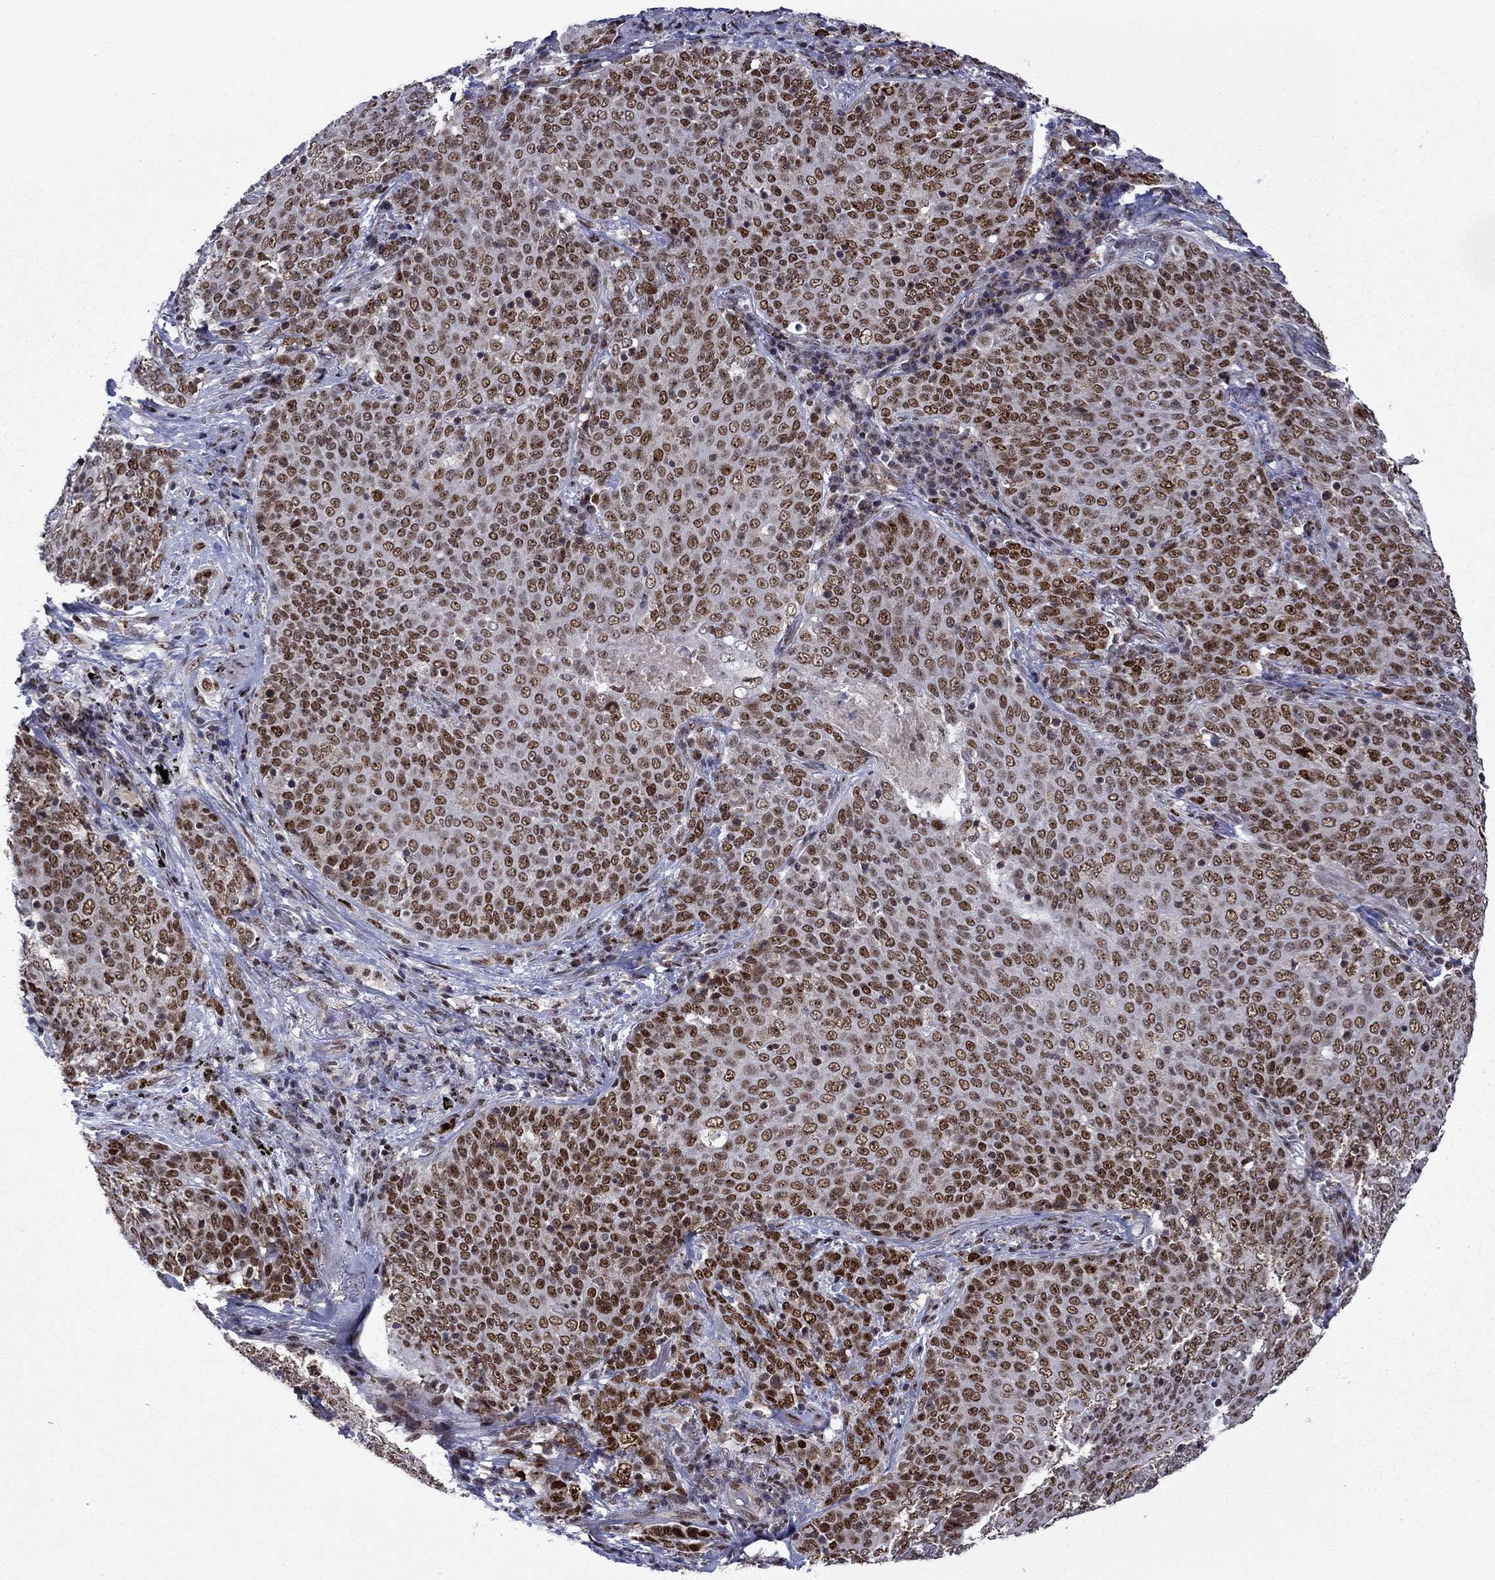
{"staining": {"intensity": "moderate", "quantity": ">75%", "location": "nuclear"}, "tissue": "lung cancer", "cell_type": "Tumor cells", "image_type": "cancer", "snomed": [{"axis": "morphology", "description": "Squamous cell carcinoma, NOS"}, {"axis": "topography", "description": "Lung"}], "caption": "Immunohistochemical staining of human lung cancer reveals moderate nuclear protein positivity in approximately >75% of tumor cells.", "gene": "SURF2", "patient": {"sex": "male", "age": 82}}